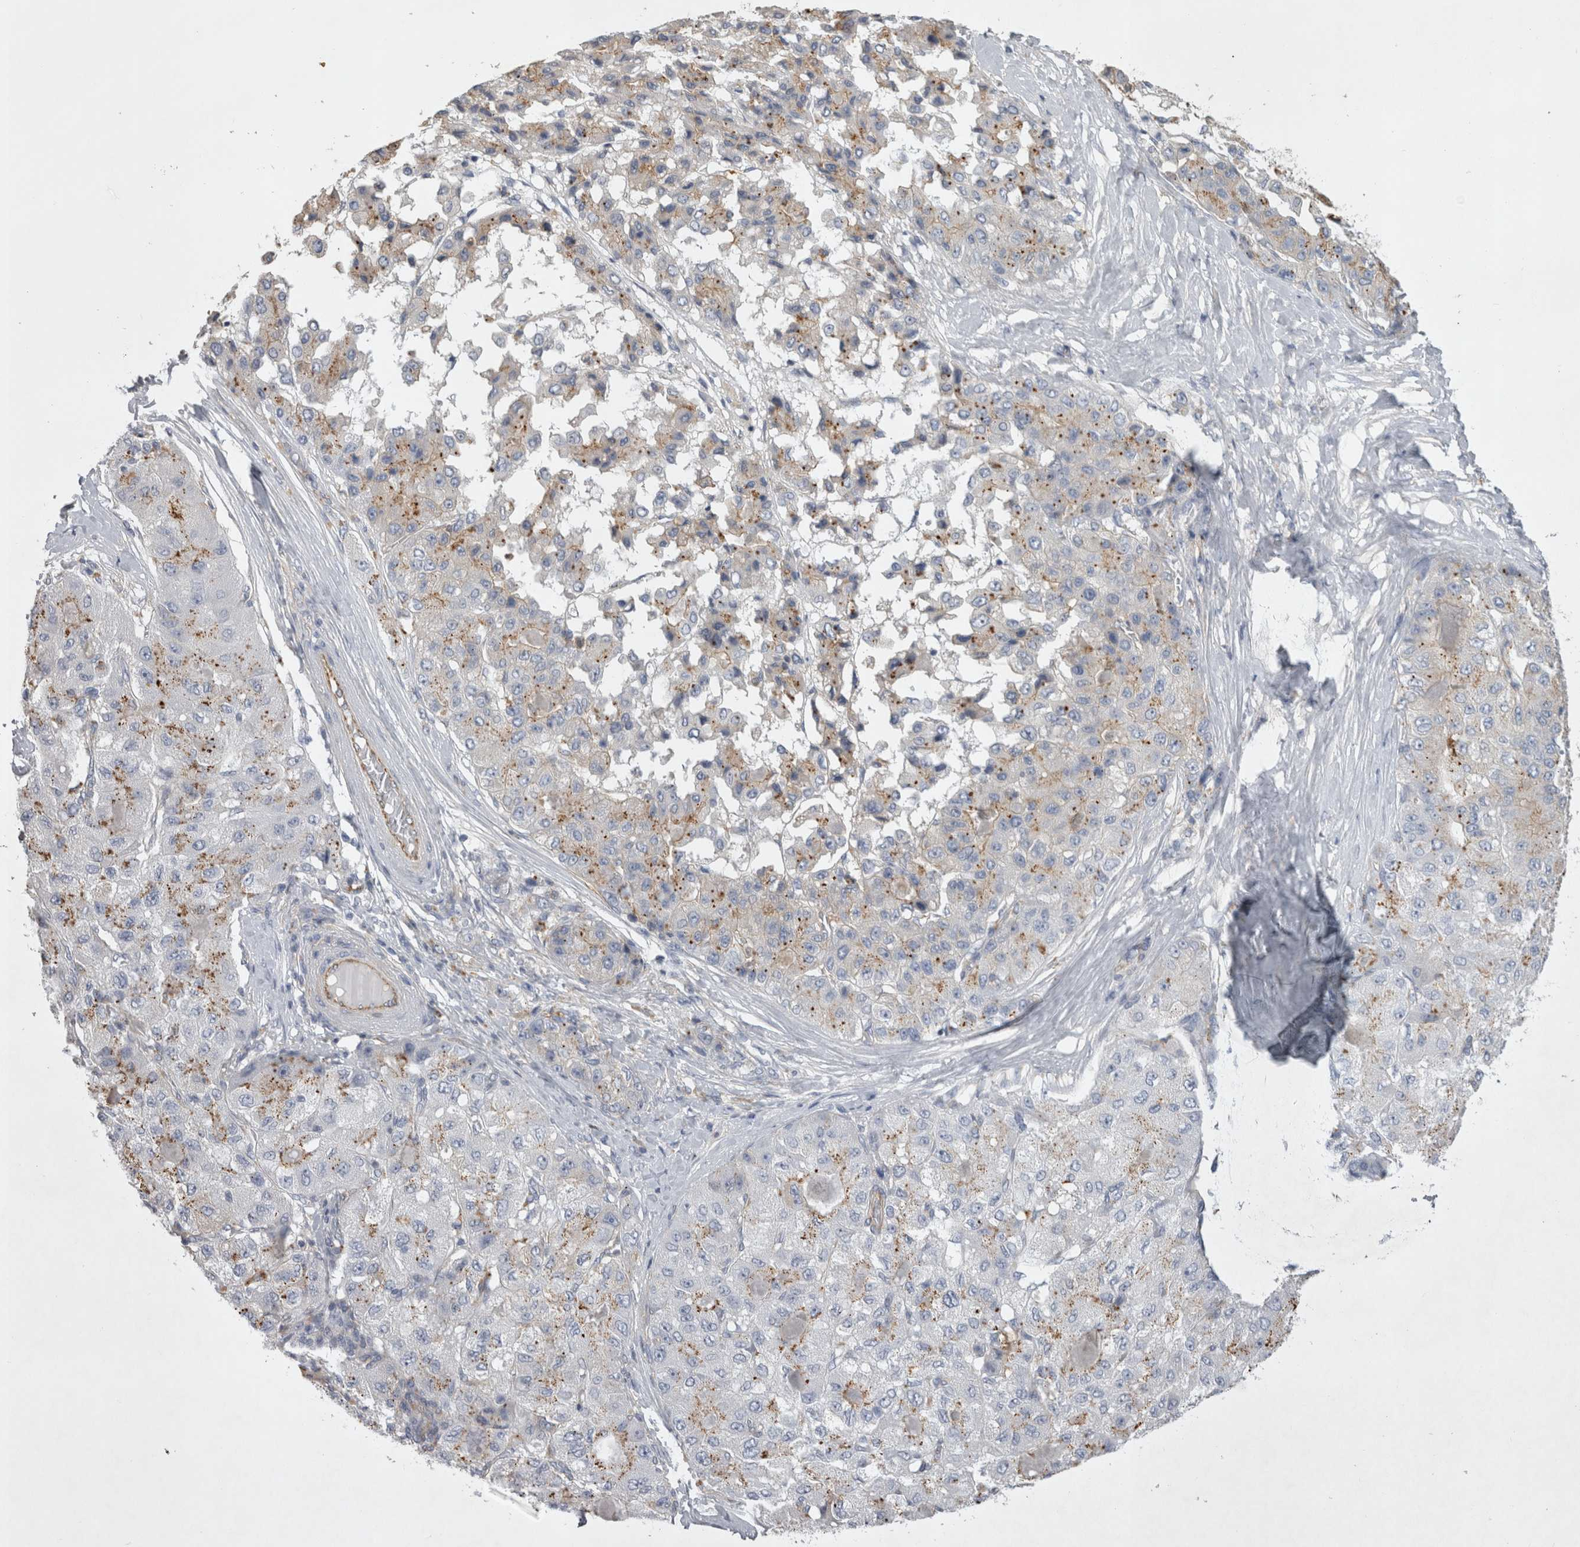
{"staining": {"intensity": "moderate", "quantity": "25%-75%", "location": "cytoplasmic/membranous"}, "tissue": "liver cancer", "cell_type": "Tumor cells", "image_type": "cancer", "snomed": [{"axis": "morphology", "description": "Carcinoma, Hepatocellular, NOS"}, {"axis": "topography", "description": "Liver"}], "caption": "An immunohistochemistry (IHC) micrograph of neoplastic tissue is shown. Protein staining in brown shows moderate cytoplasmic/membranous positivity in liver cancer (hepatocellular carcinoma) within tumor cells.", "gene": "STRADB", "patient": {"sex": "male", "age": 80}}